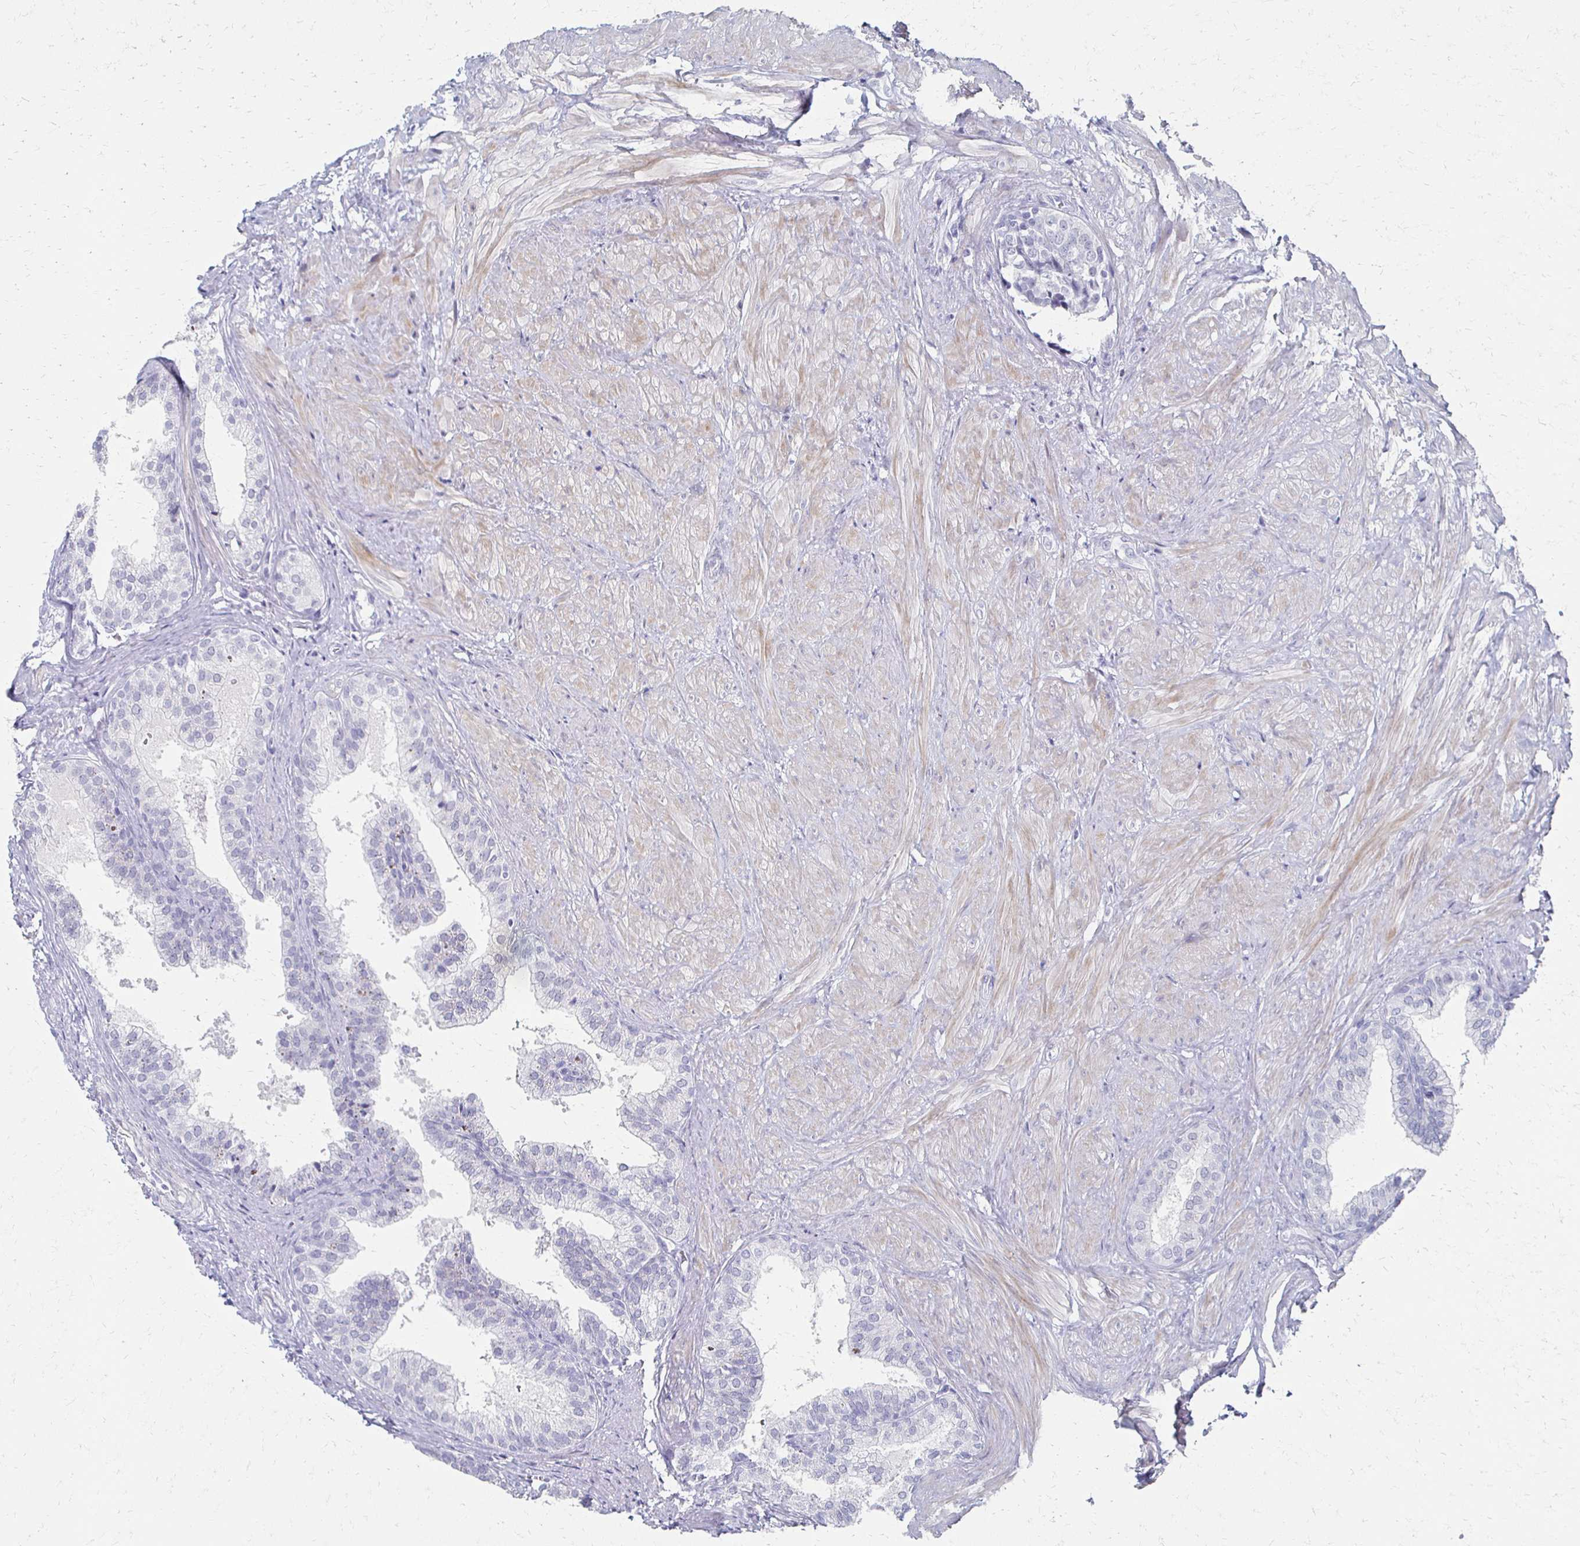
{"staining": {"intensity": "negative", "quantity": "none", "location": "none"}, "tissue": "prostate", "cell_type": "Glandular cells", "image_type": "normal", "snomed": [{"axis": "morphology", "description": "Normal tissue, NOS"}, {"axis": "topography", "description": "Prostate"}, {"axis": "topography", "description": "Peripheral nerve tissue"}], "caption": "High magnification brightfield microscopy of normal prostate stained with DAB (brown) and counterstained with hematoxylin (blue): glandular cells show no significant expression. (Brightfield microscopy of DAB (3,3'-diaminobenzidine) immunohistochemistry at high magnification).", "gene": "CXCR2", "patient": {"sex": "male", "age": 55}}